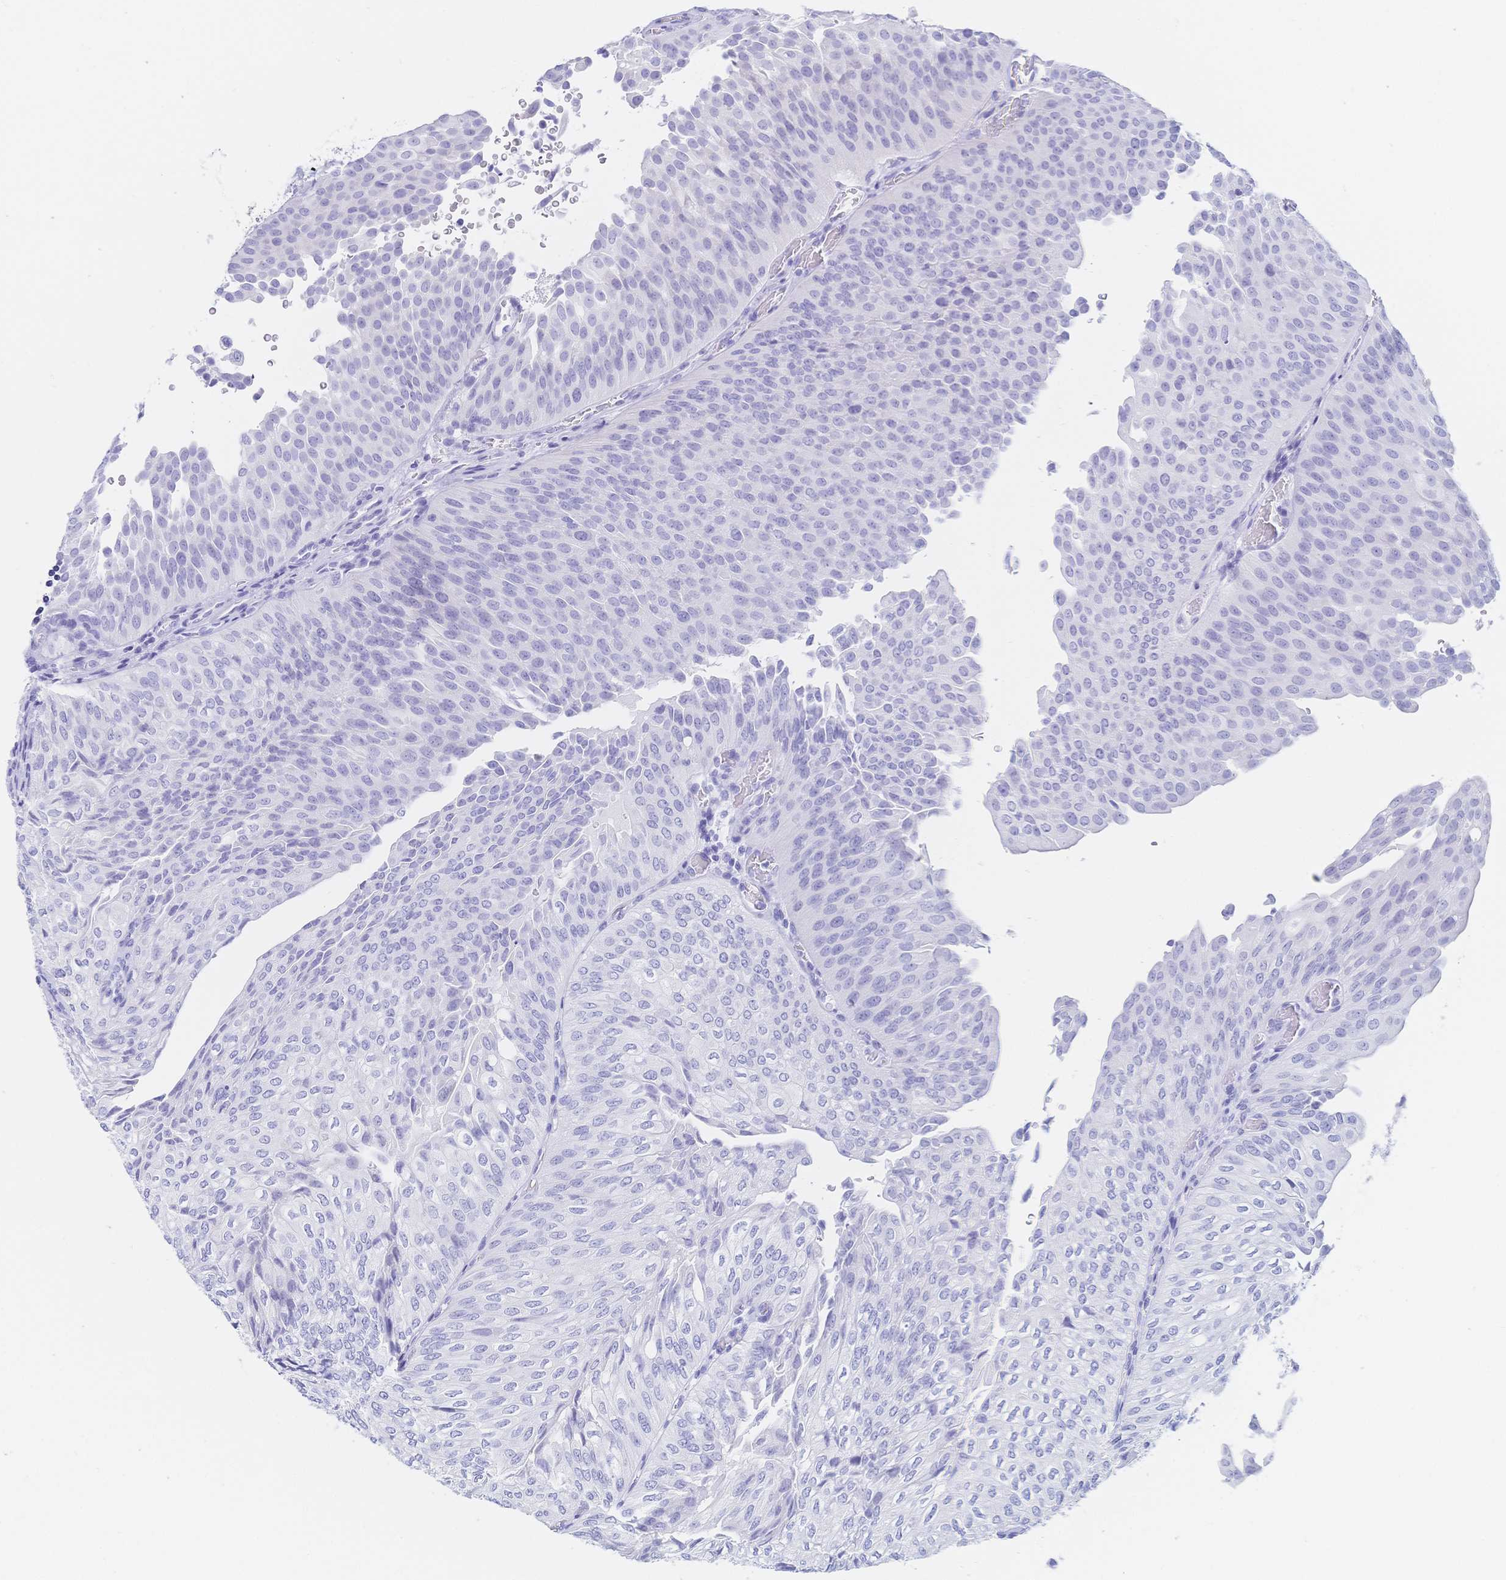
{"staining": {"intensity": "negative", "quantity": "none", "location": "none"}, "tissue": "urothelial cancer", "cell_type": "Tumor cells", "image_type": "cancer", "snomed": [{"axis": "morphology", "description": "Urothelial carcinoma, NOS"}, {"axis": "topography", "description": "Urinary bladder"}], "caption": "Tumor cells are negative for brown protein staining in transitional cell carcinoma.", "gene": "MEP1B", "patient": {"sex": "male", "age": 62}}